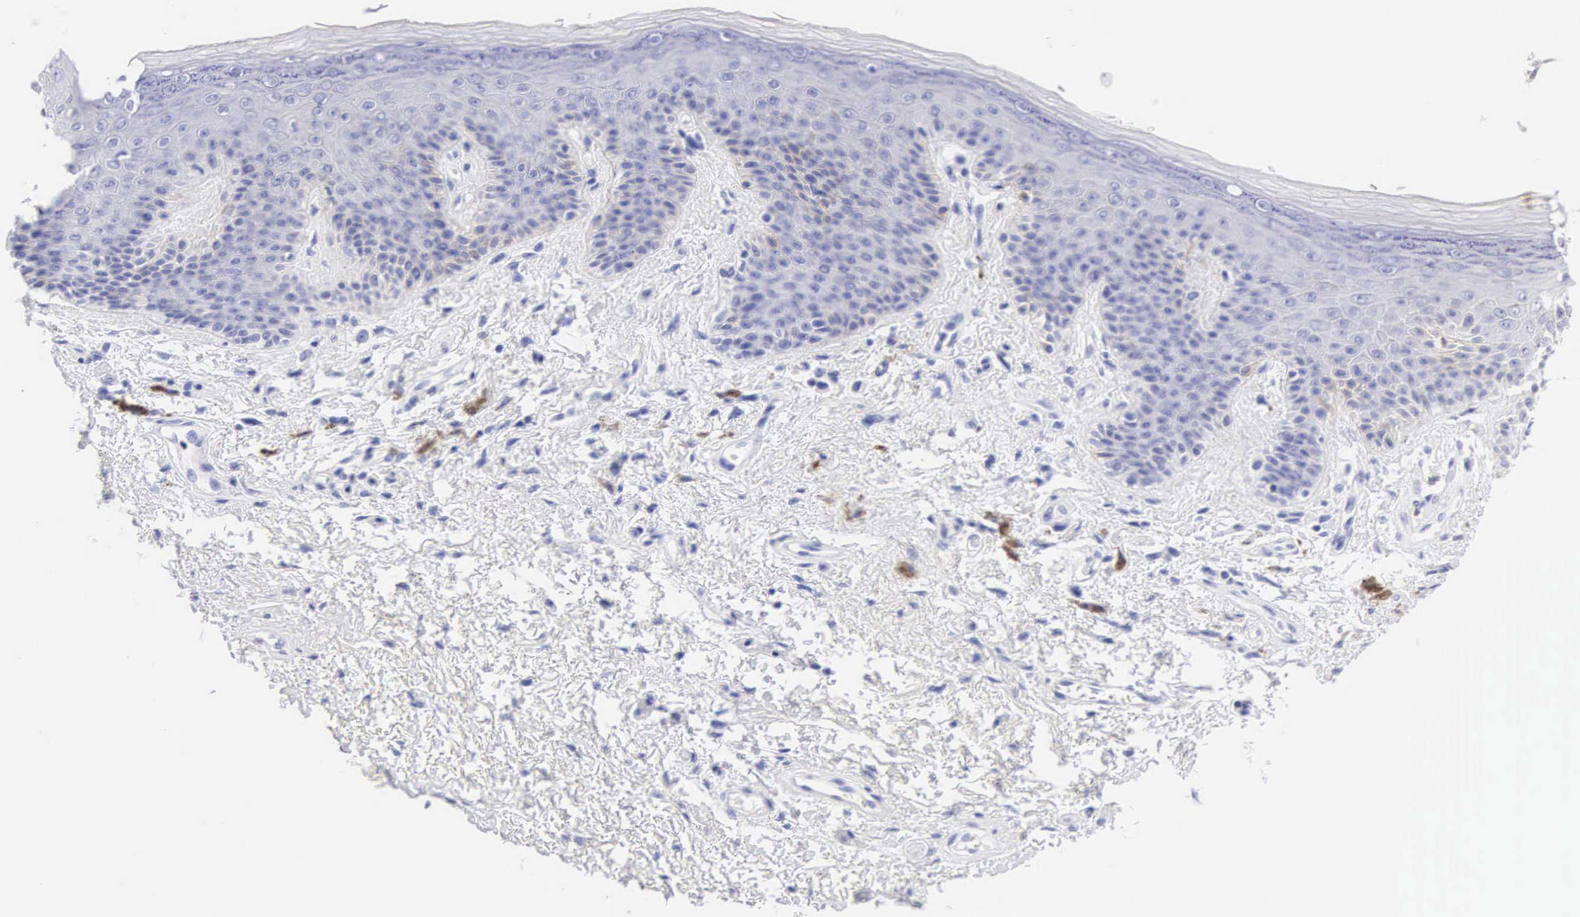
{"staining": {"intensity": "weak", "quantity": "<25%", "location": "cytoplasmic/membranous"}, "tissue": "skin", "cell_type": "Epidermal cells", "image_type": "normal", "snomed": [{"axis": "morphology", "description": "Normal tissue, NOS"}, {"axis": "topography", "description": "Anal"}, {"axis": "topography", "description": "Peripheral nerve tissue"}], "caption": "Epidermal cells show no significant positivity in unremarkable skin. (Immunohistochemistry, brightfield microscopy, high magnification).", "gene": "CDKN2A", "patient": {"sex": "female", "age": 46}}